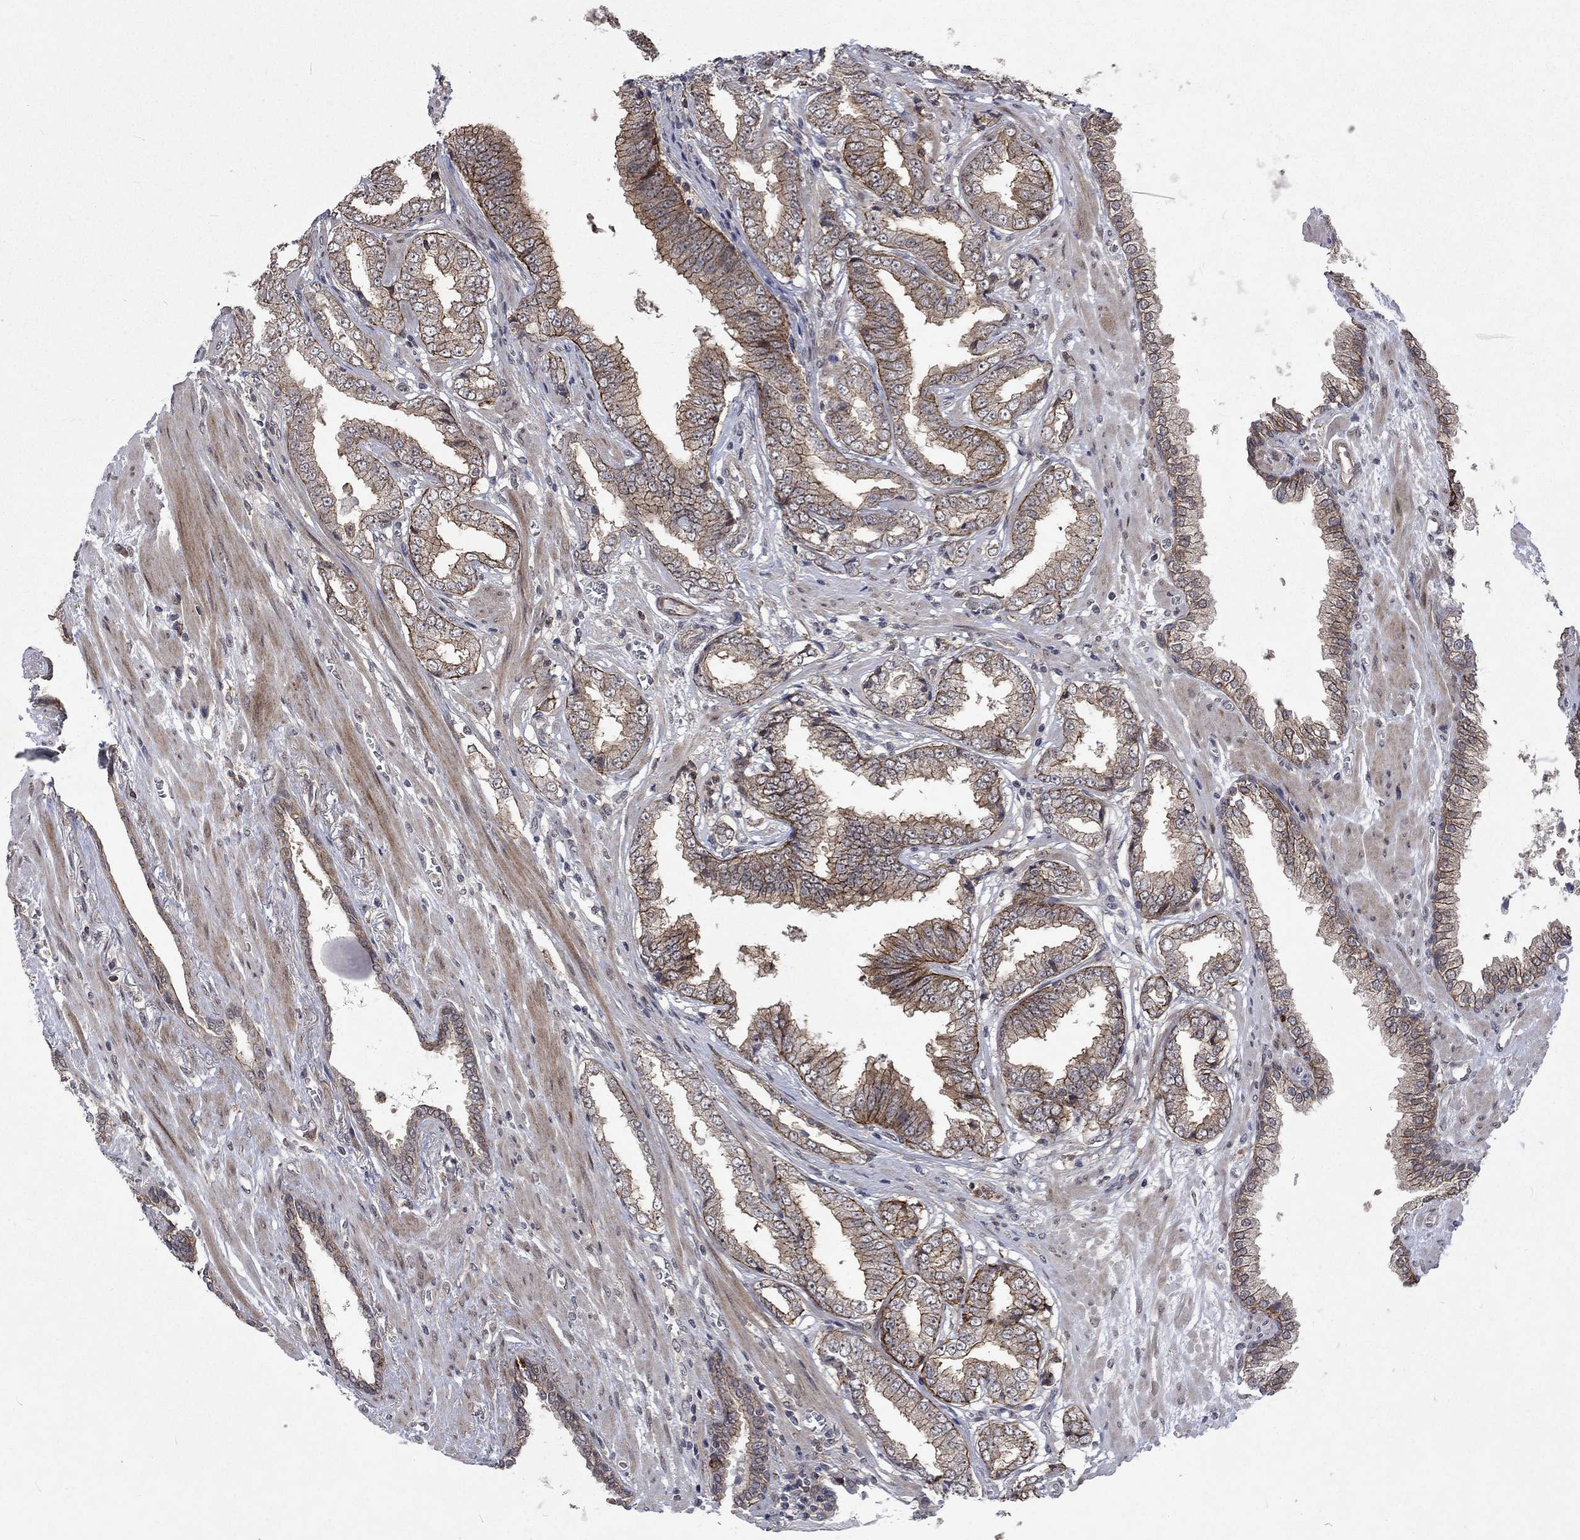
{"staining": {"intensity": "moderate", "quantity": ">75%", "location": "cytoplasmic/membranous"}, "tissue": "prostate cancer", "cell_type": "Tumor cells", "image_type": "cancer", "snomed": [{"axis": "morphology", "description": "Adenocarcinoma, Low grade"}, {"axis": "topography", "description": "Prostate"}], "caption": "Human prostate cancer (low-grade adenocarcinoma) stained for a protein (brown) demonstrates moderate cytoplasmic/membranous positive expression in about >75% of tumor cells.", "gene": "PPP1R9A", "patient": {"sex": "male", "age": 69}}